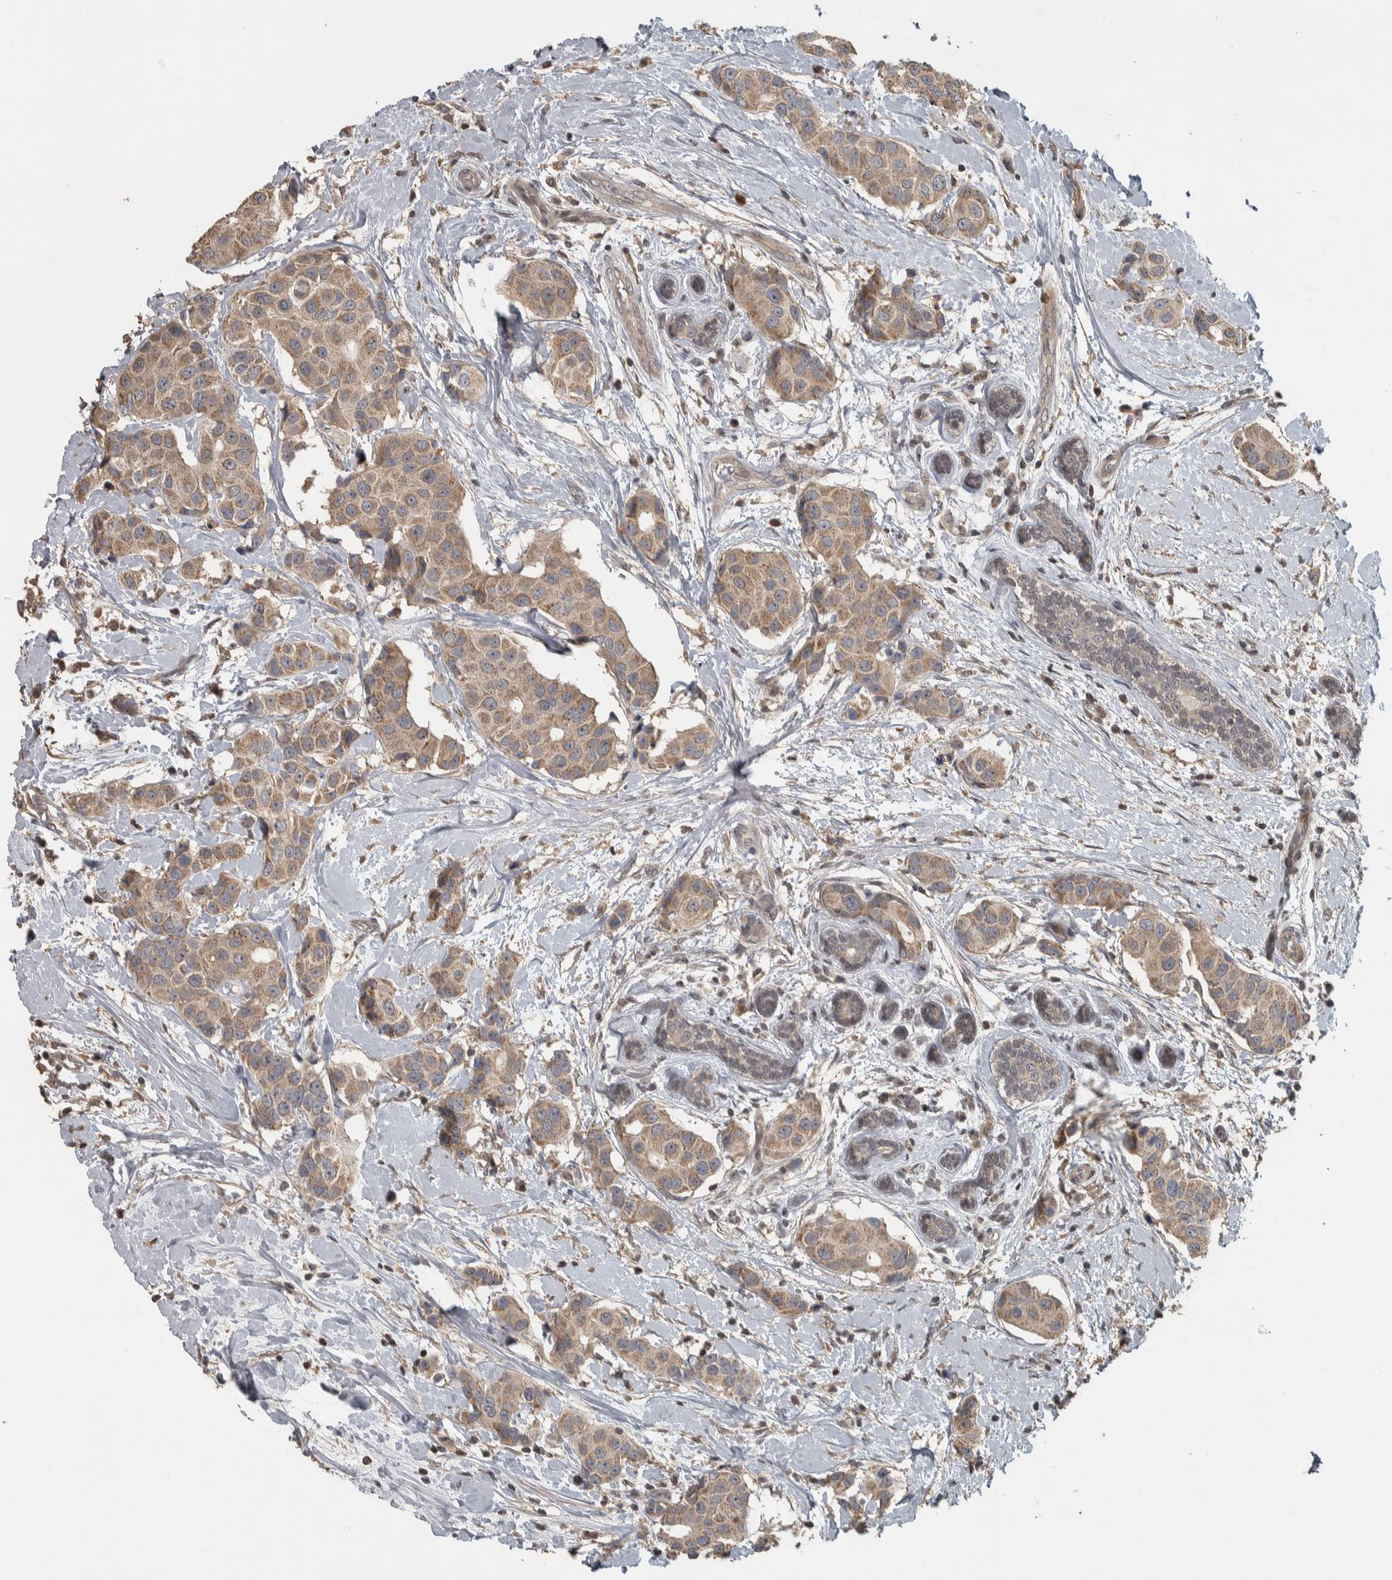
{"staining": {"intensity": "moderate", "quantity": ">75%", "location": "cytoplasmic/membranous"}, "tissue": "breast cancer", "cell_type": "Tumor cells", "image_type": "cancer", "snomed": [{"axis": "morphology", "description": "Normal tissue, NOS"}, {"axis": "morphology", "description": "Duct carcinoma"}, {"axis": "topography", "description": "Breast"}], "caption": "Protein staining of breast intraductal carcinoma tissue shows moderate cytoplasmic/membranous positivity in about >75% of tumor cells.", "gene": "ERAL1", "patient": {"sex": "female", "age": 39}}